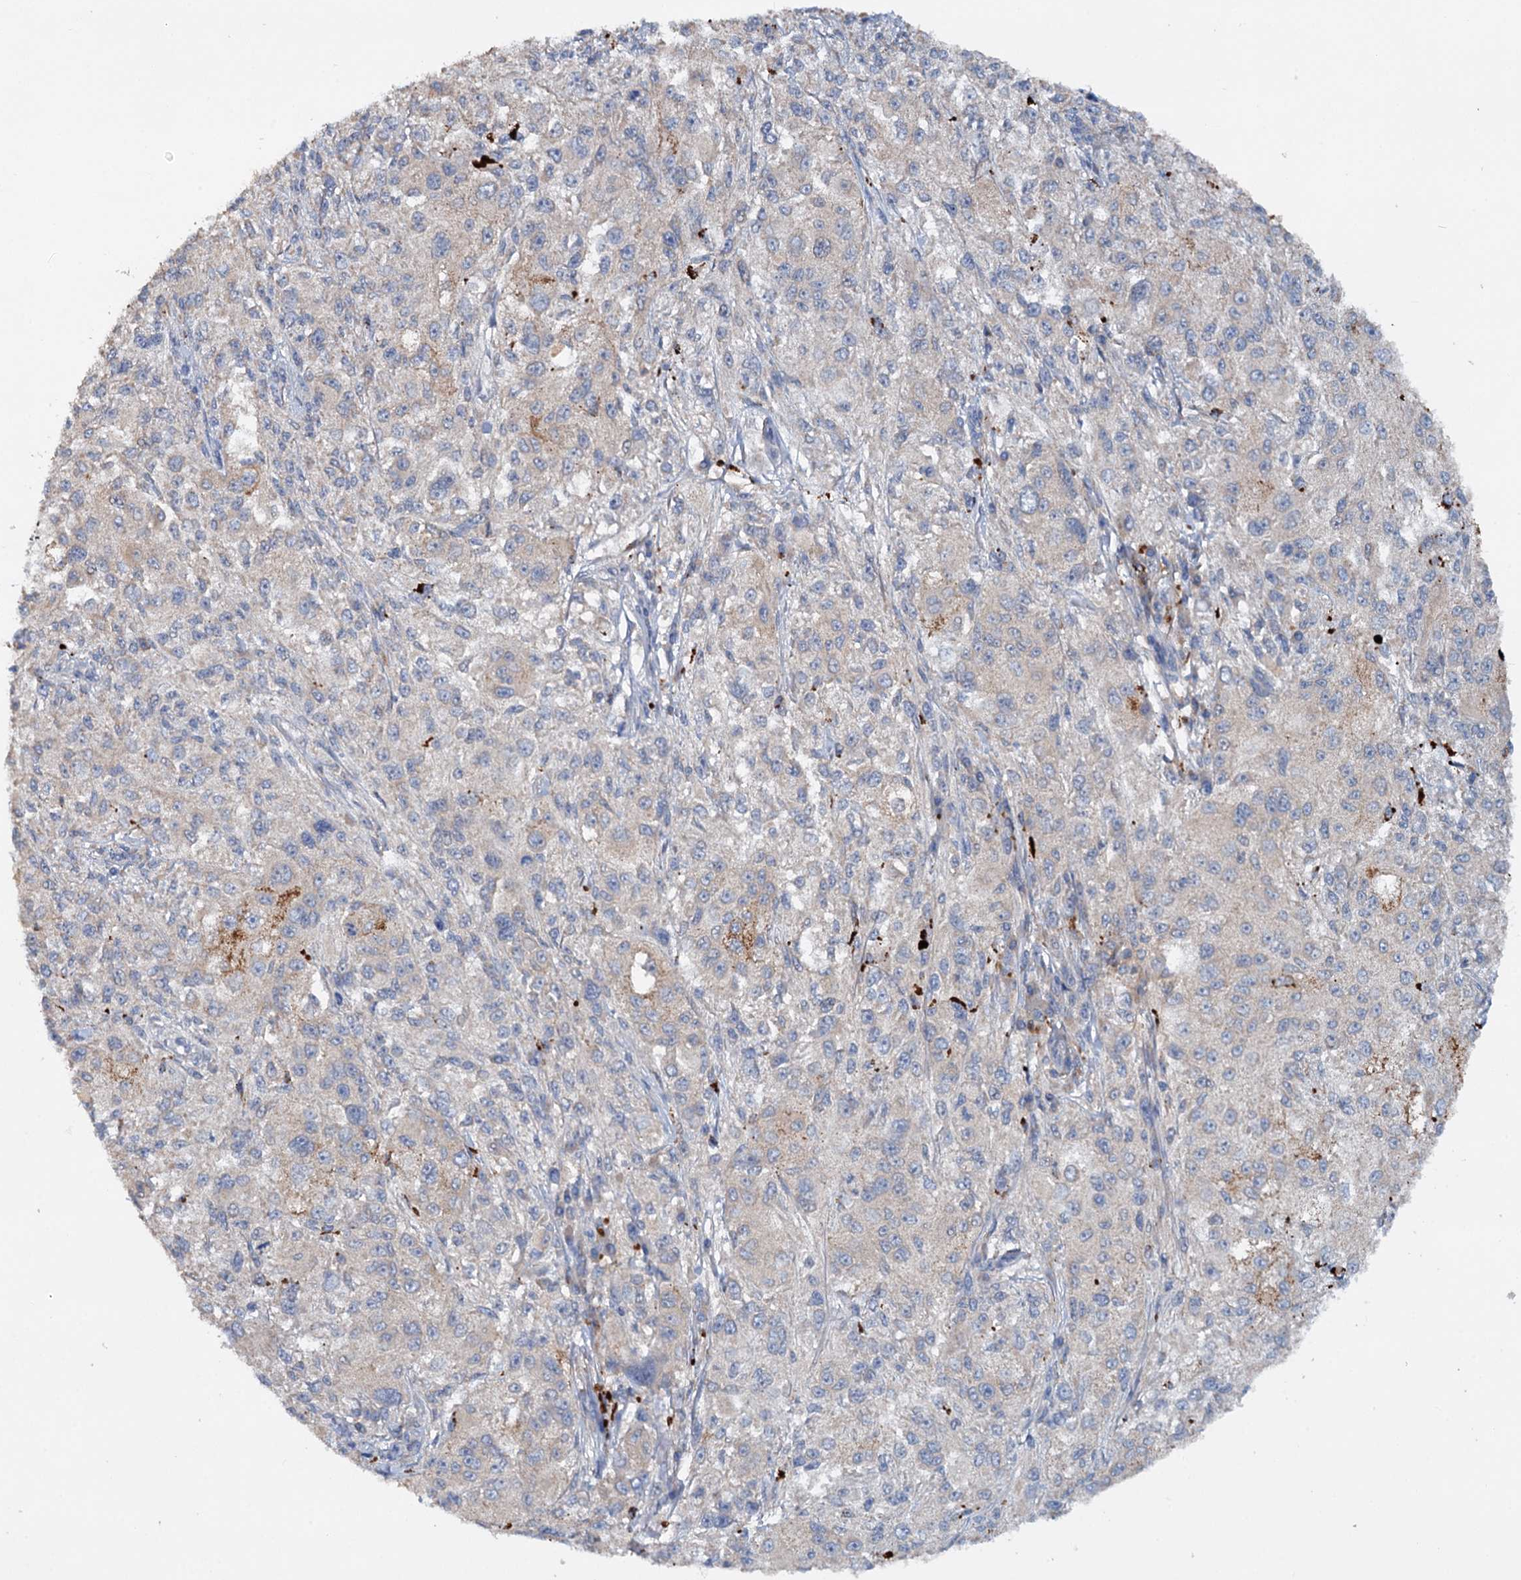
{"staining": {"intensity": "negative", "quantity": "none", "location": "none"}, "tissue": "melanoma", "cell_type": "Tumor cells", "image_type": "cancer", "snomed": [{"axis": "morphology", "description": "Necrosis, NOS"}, {"axis": "morphology", "description": "Malignant melanoma, NOS"}, {"axis": "topography", "description": "Skin"}], "caption": "Image shows no significant protein expression in tumor cells of melanoma.", "gene": "ETFBKMT", "patient": {"sex": "female", "age": 87}}